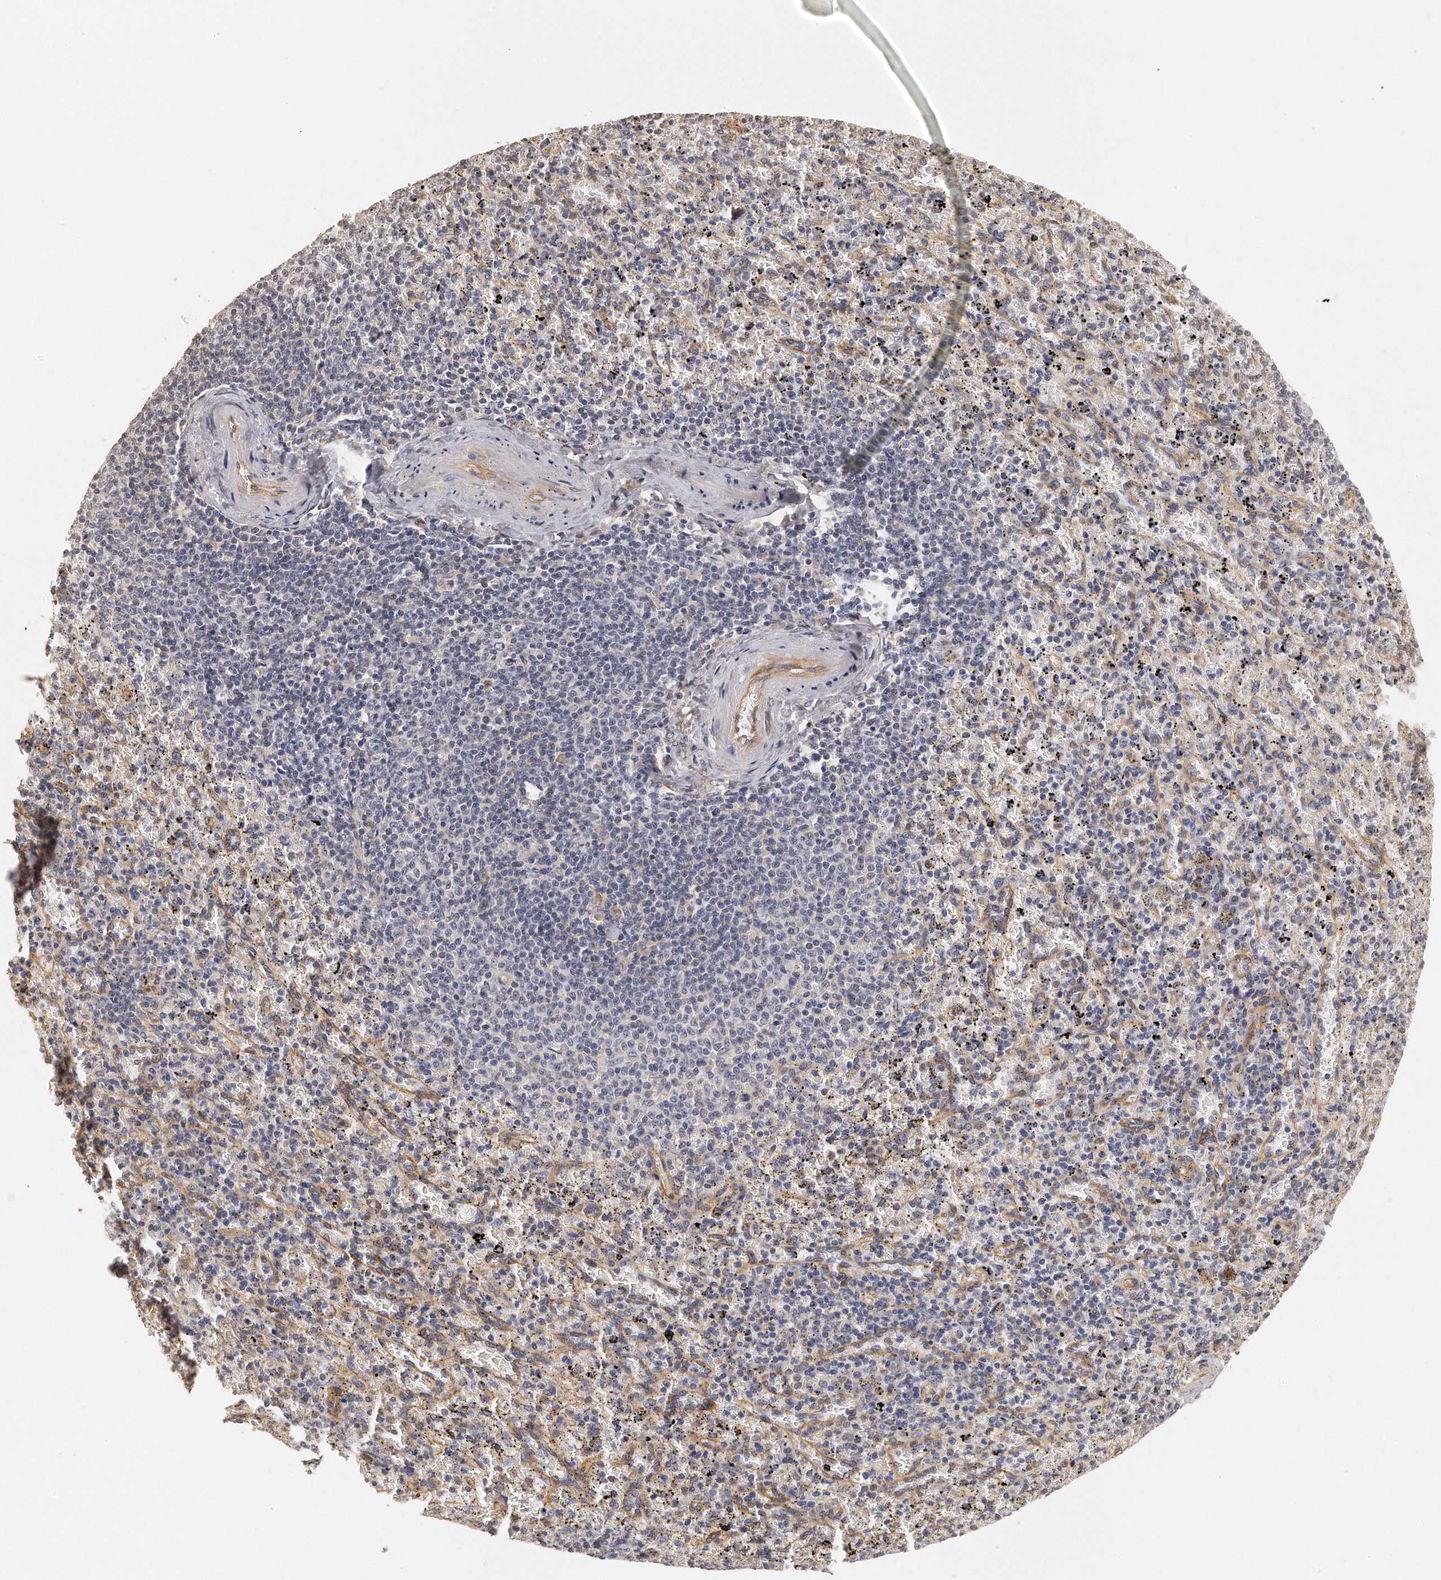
{"staining": {"intensity": "negative", "quantity": "none", "location": "none"}, "tissue": "spleen", "cell_type": "Cells in red pulp", "image_type": "normal", "snomed": [{"axis": "morphology", "description": "Normal tissue, NOS"}, {"axis": "topography", "description": "Spleen"}], "caption": "Image shows no protein positivity in cells in red pulp of normal spleen. (Brightfield microscopy of DAB IHC at high magnification).", "gene": "CHST7", "patient": {"sex": "female", "age": 43}}